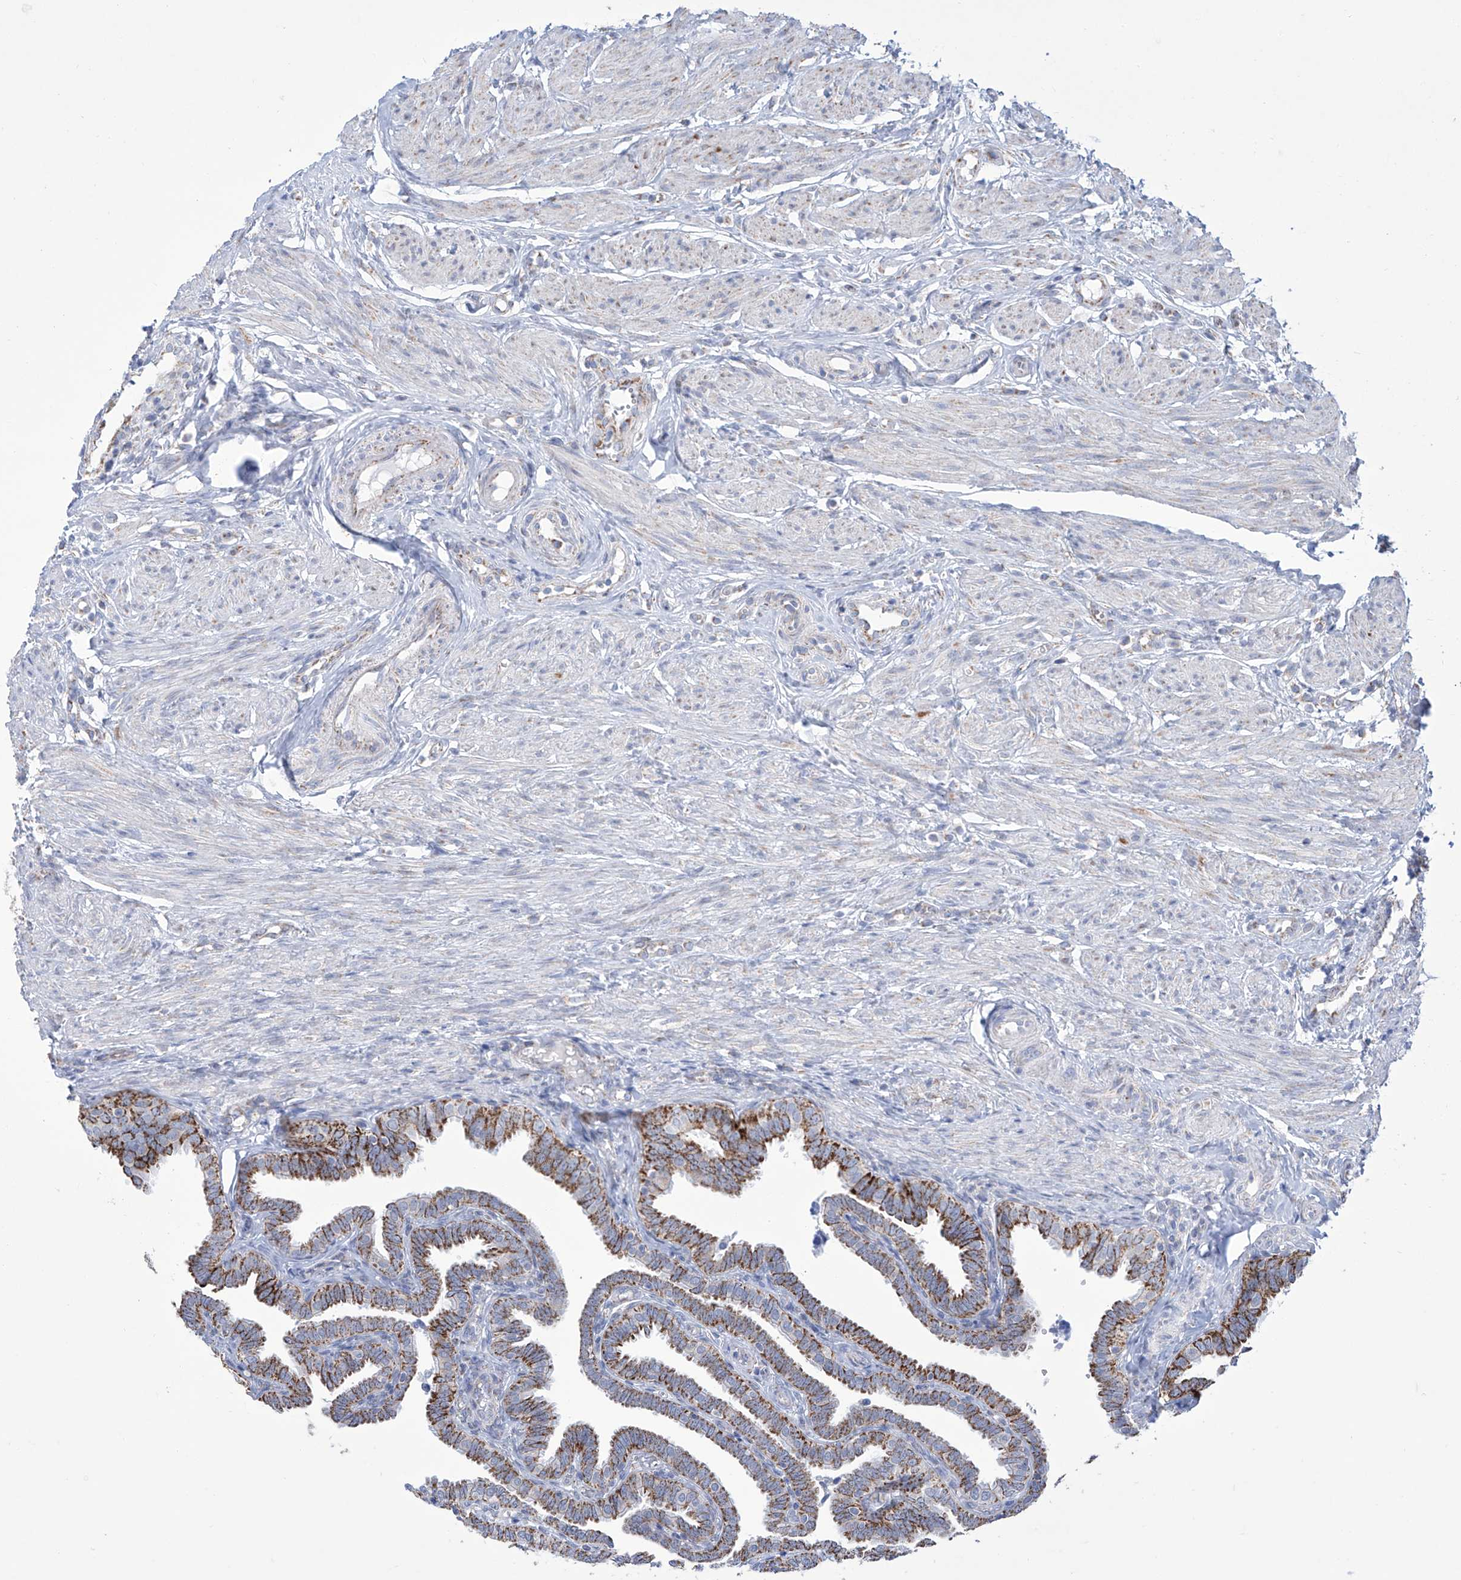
{"staining": {"intensity": "strong", "quantity": ">75%", "location": "cytoplasmic/membranous"}, "tissue": "fallopian tube", "cell_type": "Glandular cells", "image_type": "normal", "snomed": [{"axis": "morphology", "description": "Normal tissue, NOS"}, {"axis": "topography", "description": "Fallopian tube"}], "caption": "Immunohistochemical staining of benign fallopian tube displays >75% levels of strong cytoplasmic/membranous protein staining in approximately >75% of glandular cells.", "gene": "ALDH6A1", "patient": {"sex": "female", "age": 39}}